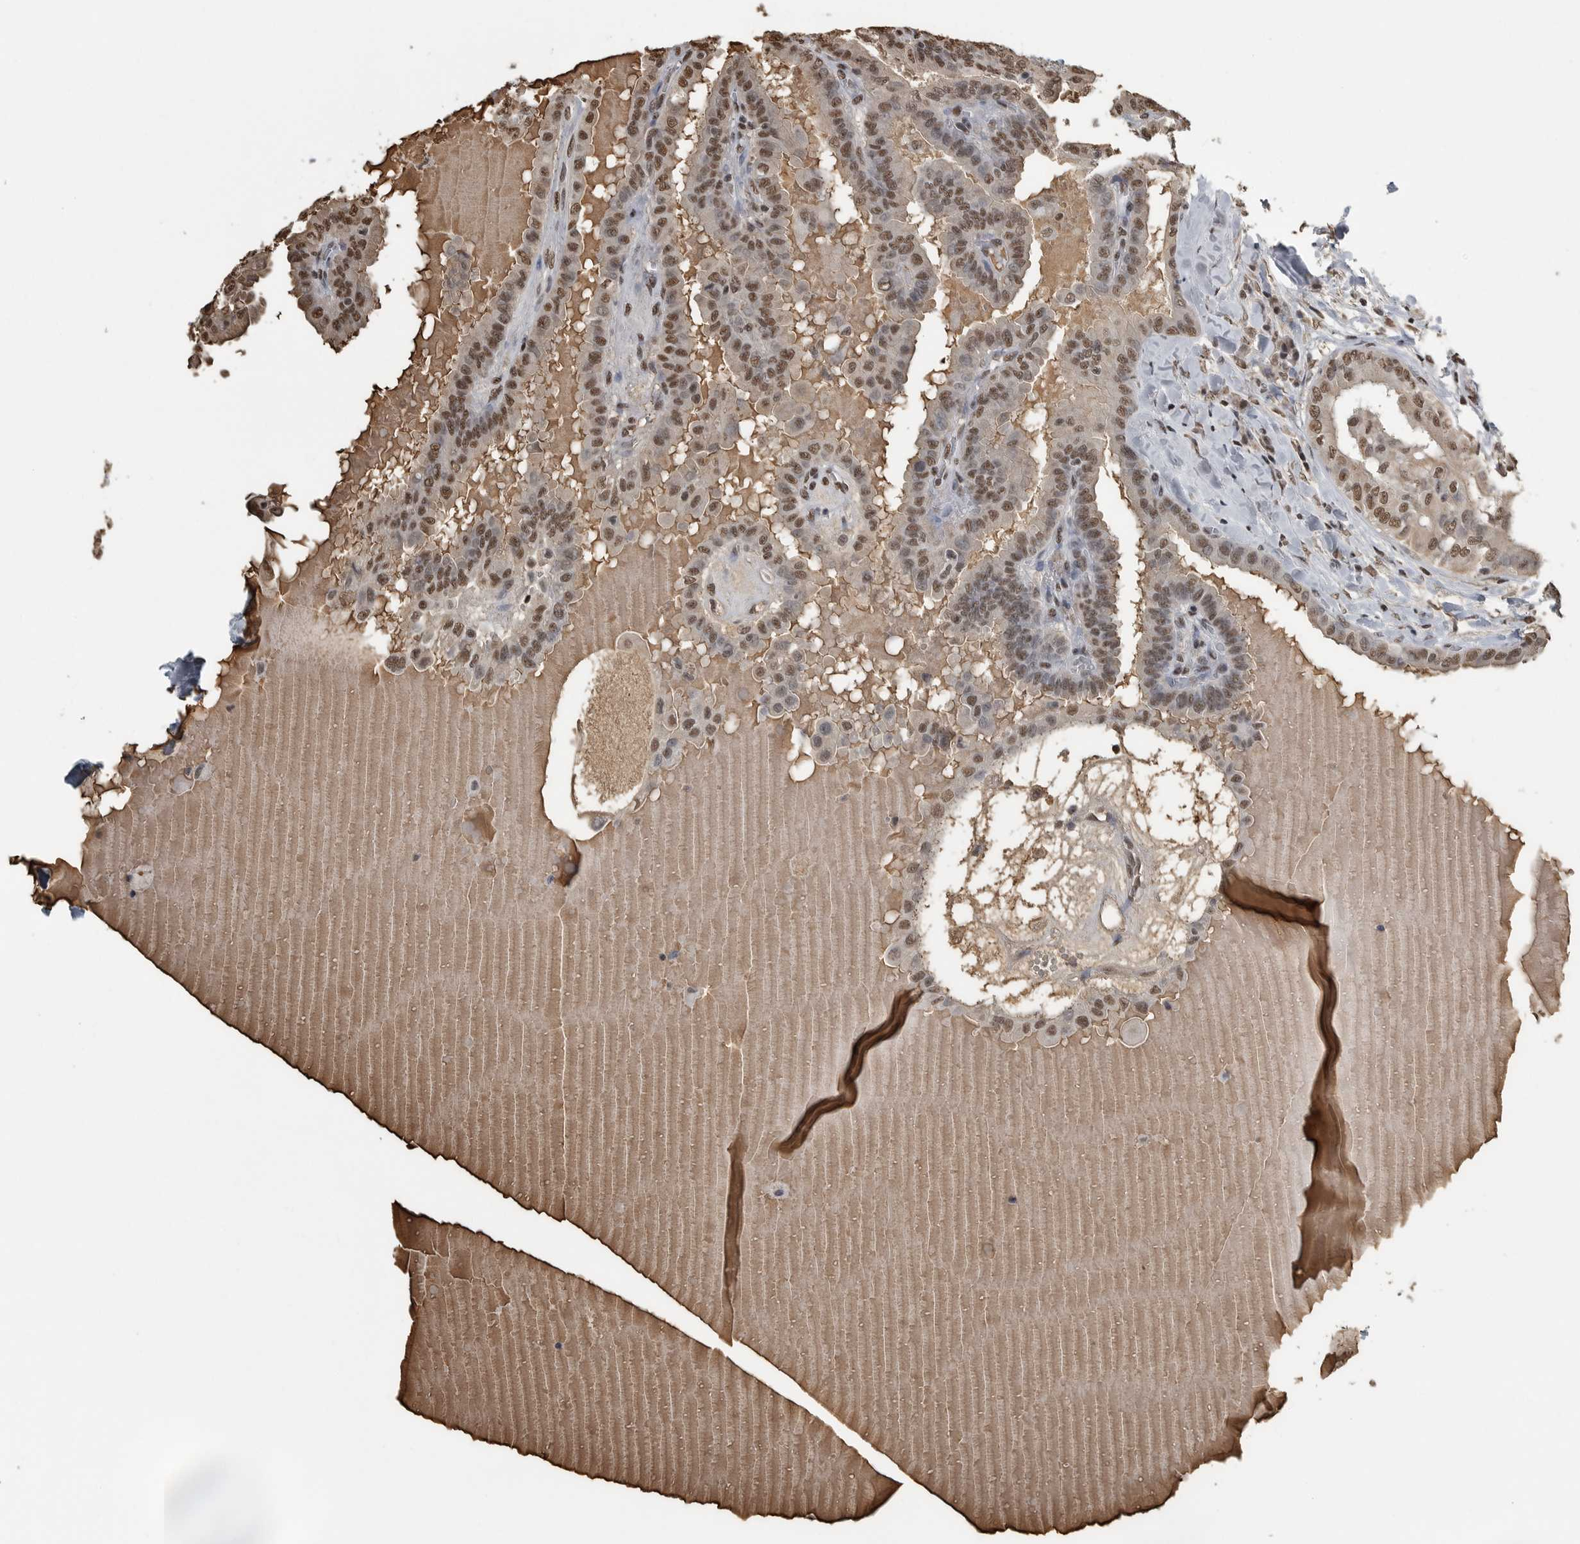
{"staining": {"intensity": "moderate", "quantity": ">75%", "location": "nuclear"}, "tissue": "thyroid cancer", "cell_type": "Tumor cells", "image_type": "cancer", "snomed": [{"axis": "morphology", "description": "Papillary adenocarcinoma, NOS"}, {"axis": "topography", "description": "Thyroid gland"}], "caption": "High-magnification brightfield microscopy of thyroid papillary adenocarcinoma stained with DAB (3,3'-diaminobenzidine) (brown) and counterstained with hematoxylin (blue). tumor cells exhibit moderate nuclear positivity is appreciated in about>75% of cells.", "gene": "TGS1", "patient": {"sex": "male", "age": 33}}